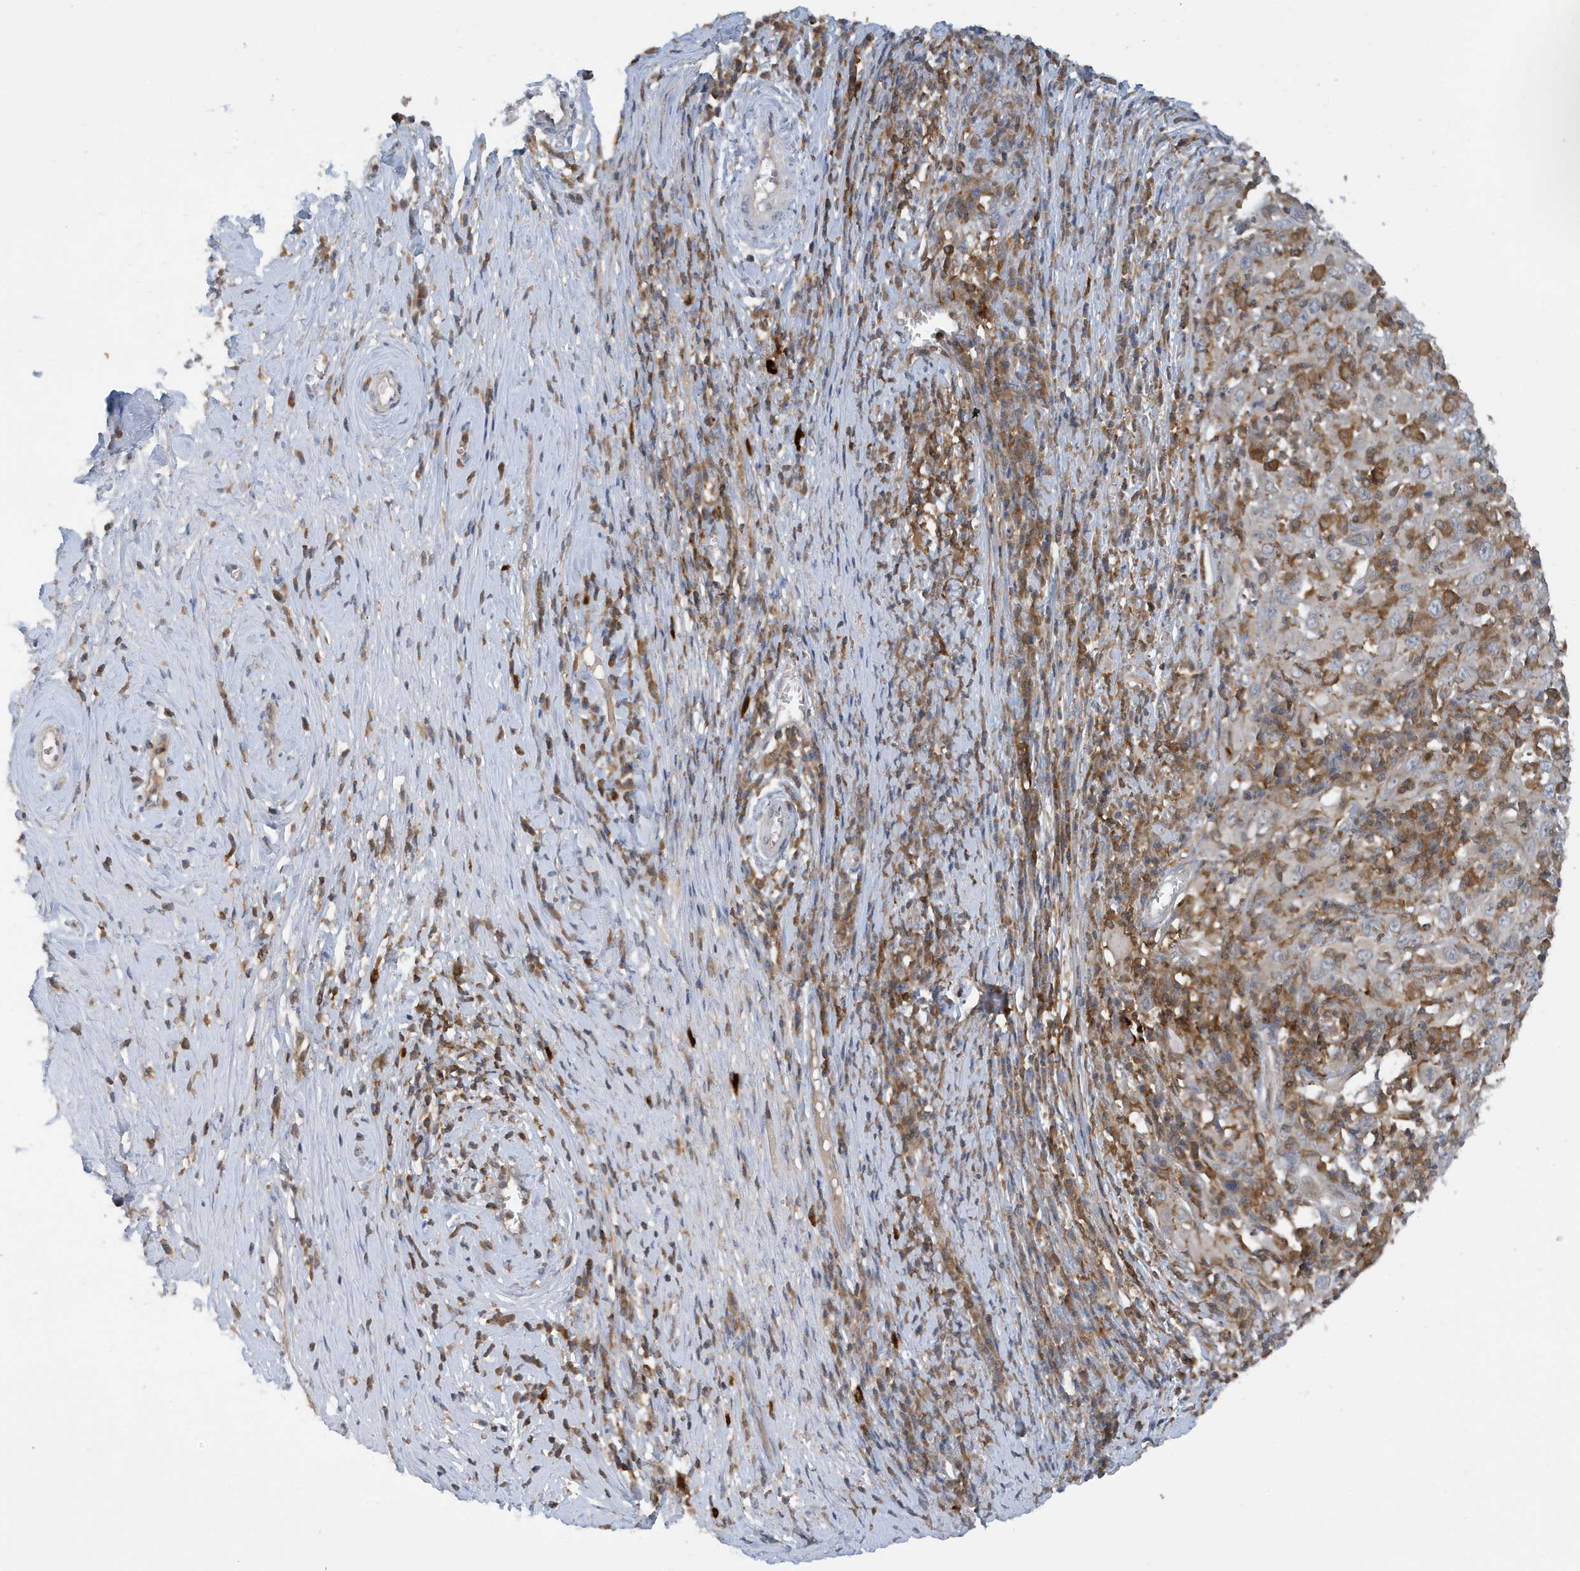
{"staining": {"intensity": "negative", "quantity": "none", "location": "none"}, "tissue": "cervical cancer", "cell_type": "Tumor cells", "image_type": "cancer", "snomed": [{"axis": "morphology", "description": "Squamous cell carcinoma, NOS"}, {"axis": "topography", "description": "Cervix"}], "caption": "DAB immunohistochemical staining of human cervical squamous cell carcinoma demonstrates no significant expression in tumor cells.", "gene": "NSUN3", "patient": {"sex": "female", "age": 46}}